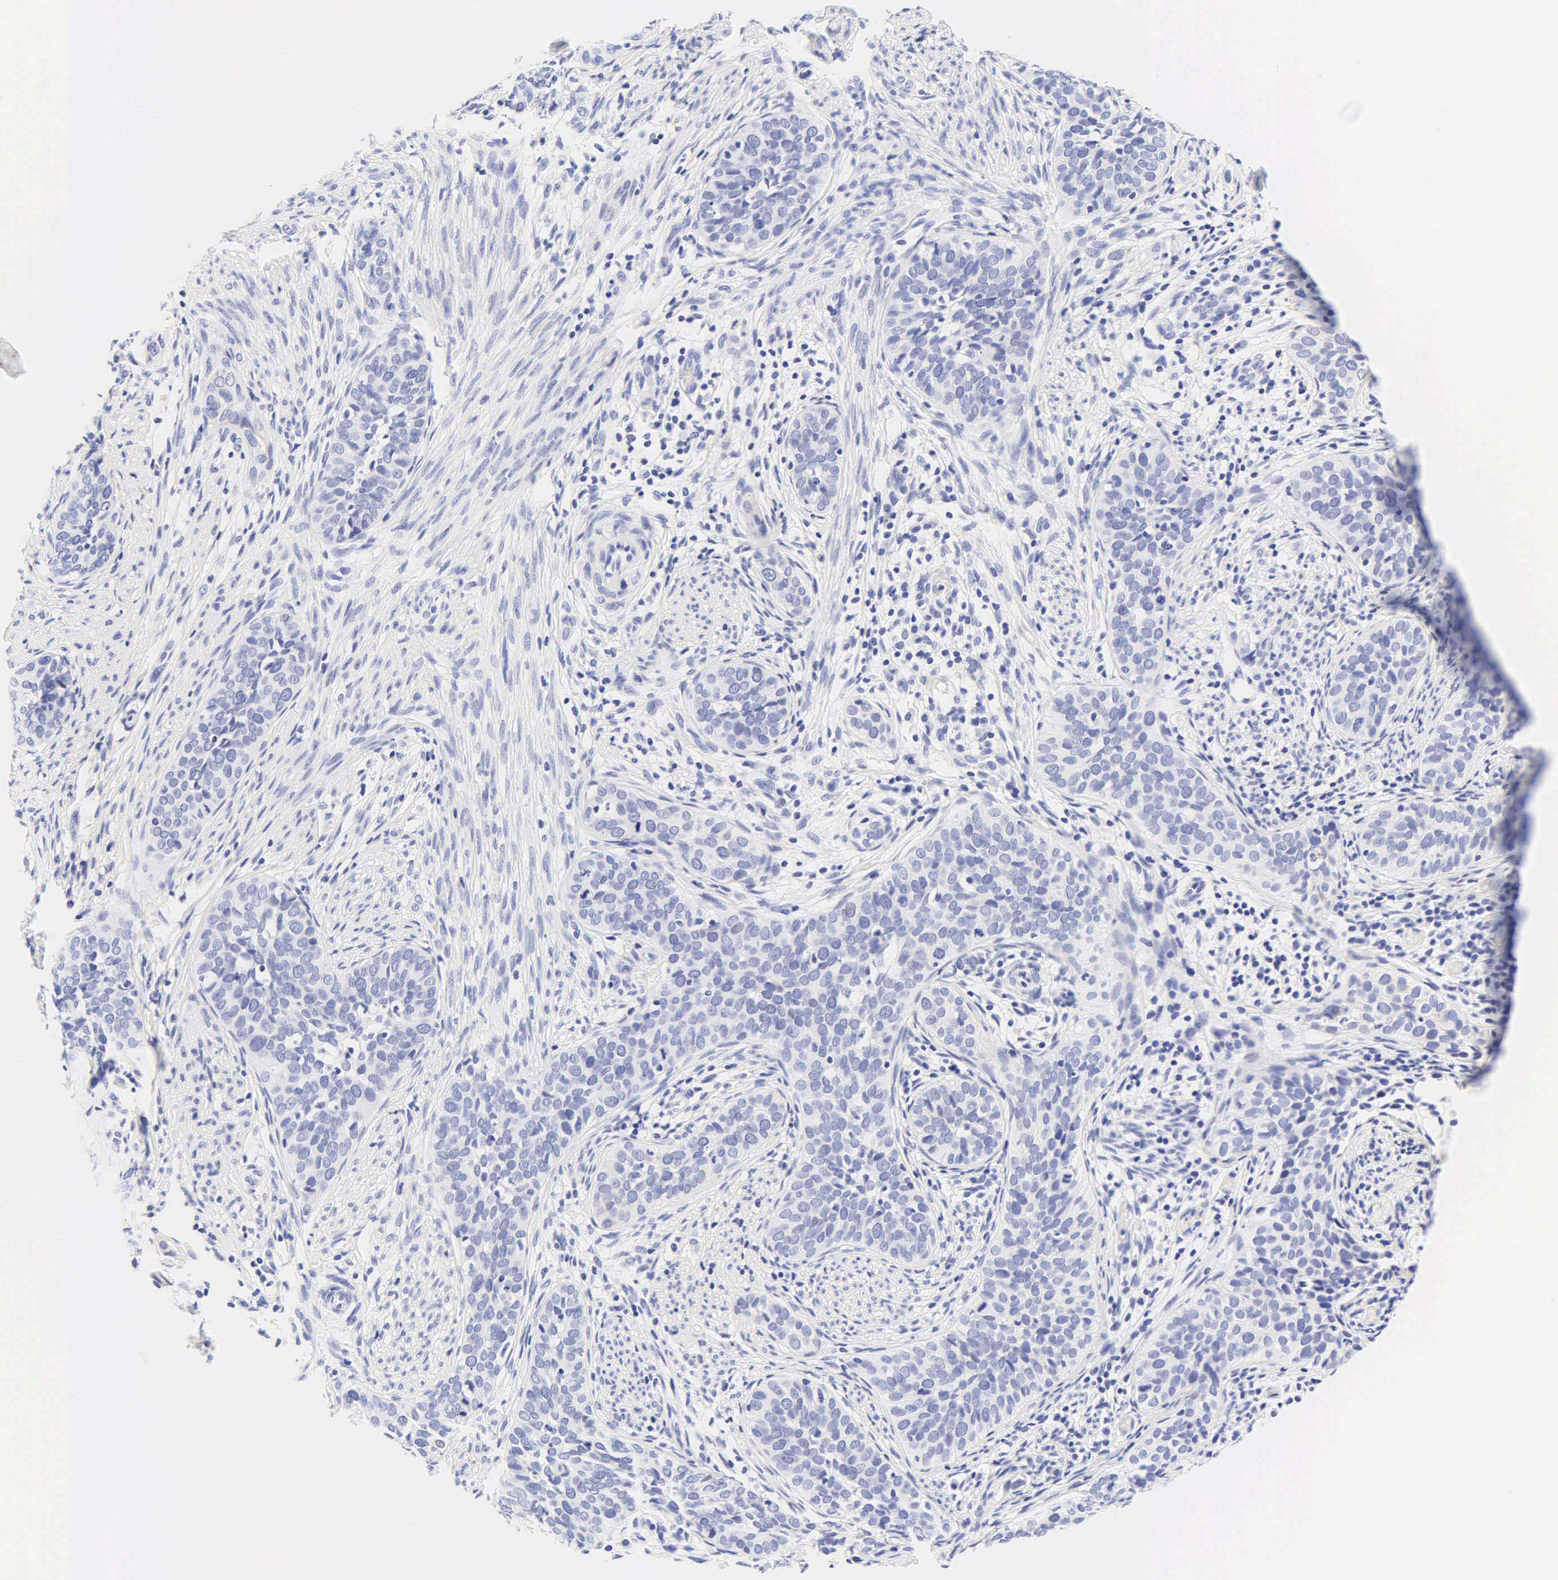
{"staining": {"intensity": "negative", "quantity": "none", "location": "none"}, "tissue": "cervical cancer", "cell_type": "Tumor cells", "image_type": "cancer", "snomed": [{"axis": "morphology", "description": "Squamous cell carcinoma, NOS"}, {"axis": "topography", "description": "Cervix"}], "caption": "This is an immunohistochemistry micrograph of human cervical squamous cell carcinoma. There is no expression in tumor cells.", "gene": "KRT20", "patient": {"sex": "female", "age": 31}}